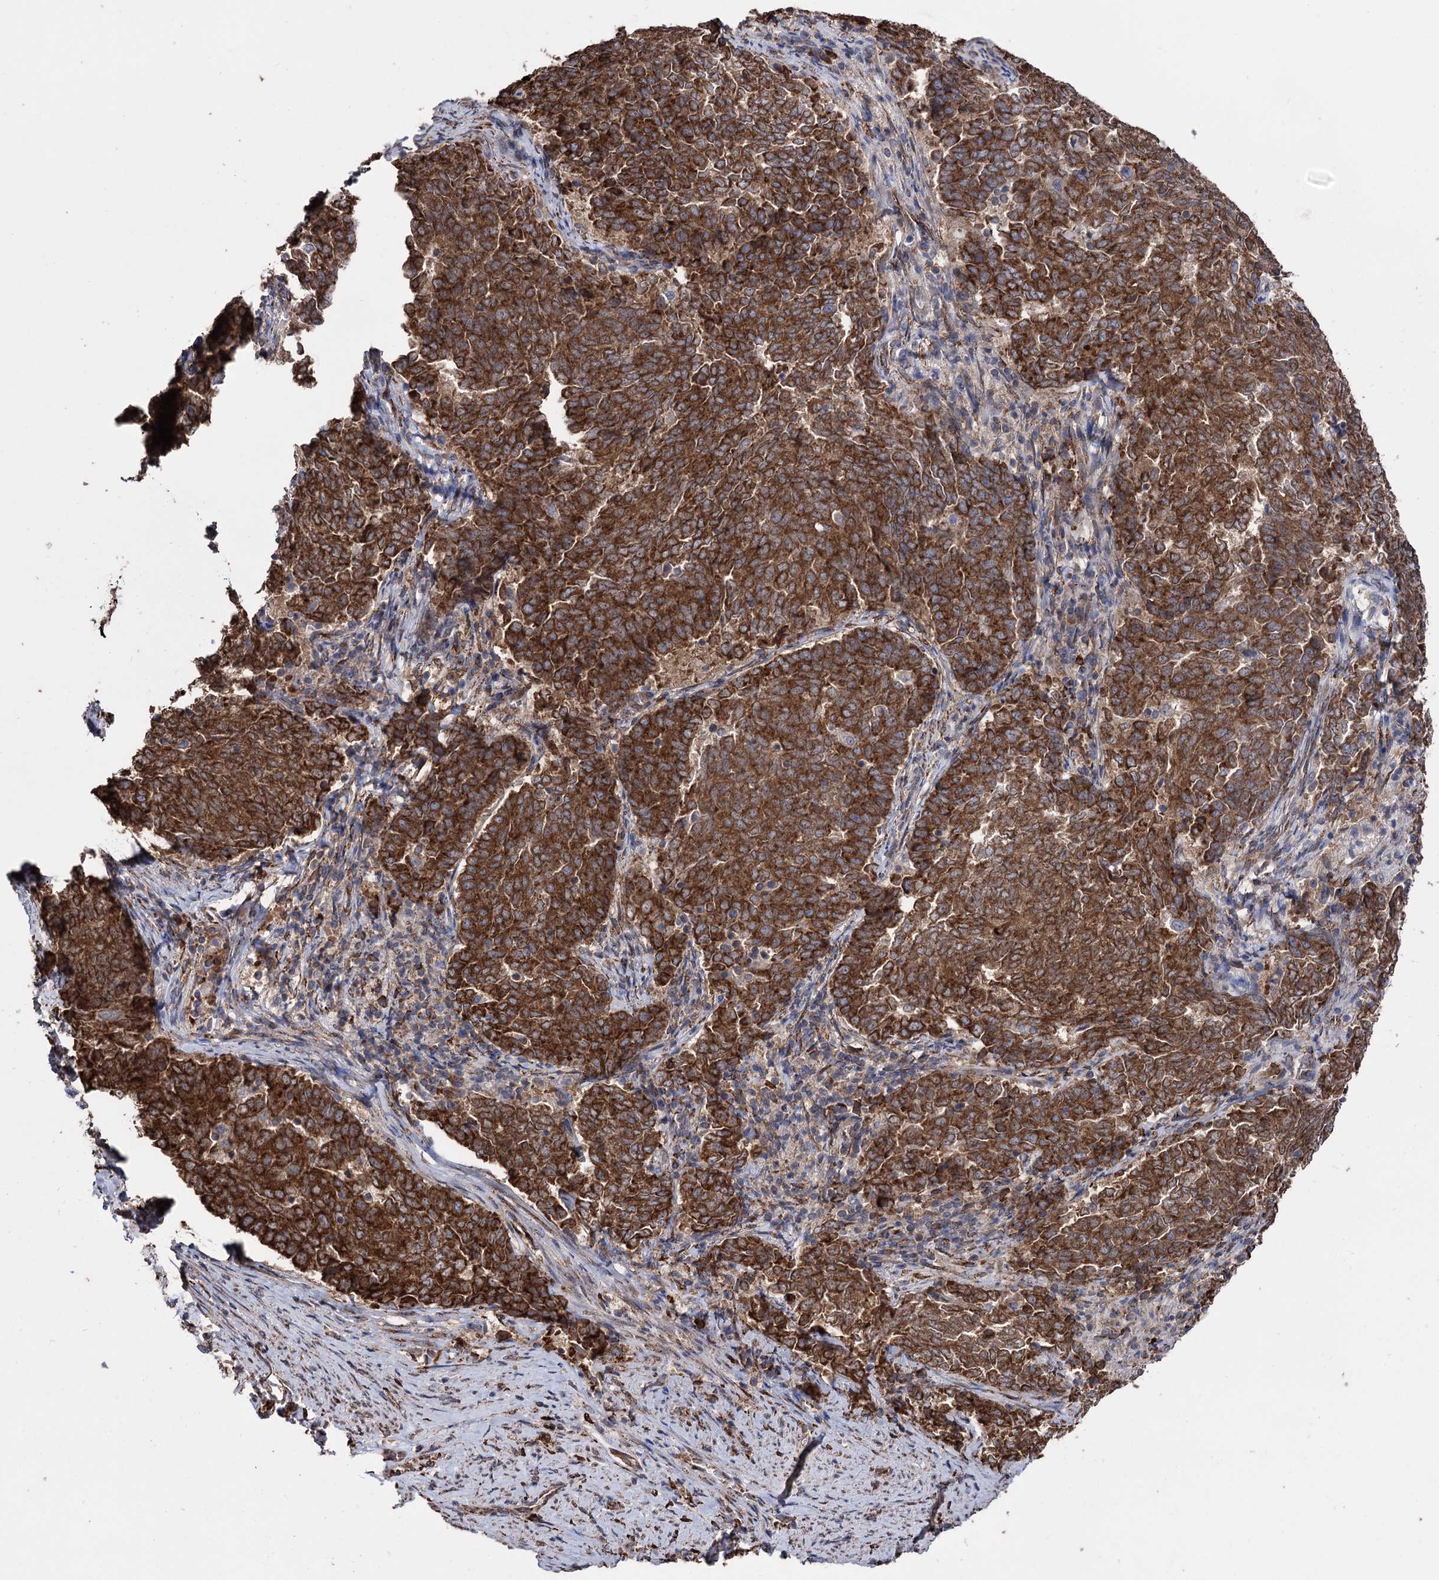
{"staining": {"intensity": "strong", "quantity": ">75%", "location": "cytoplasmic/membranous"}, "tissue": "endometrial cancer", "cell_type": "Tumor cells", "image_type": "cancer", "snomed": [{"axis": "morphology", "description": "Adenocarcinoma, NOS"}, {"axis": "topography", "description": "Endometrium"}], "caption": "A high-resolution photomicrograph shows immunohistochemistry (IHC) staining of endometrial cancer, which reveals strong cytoplasmic/membranous positivity in about >75% of tumor cells.", "gene": "CDAN1", "patient": {"sex": "female", "age": 80}}